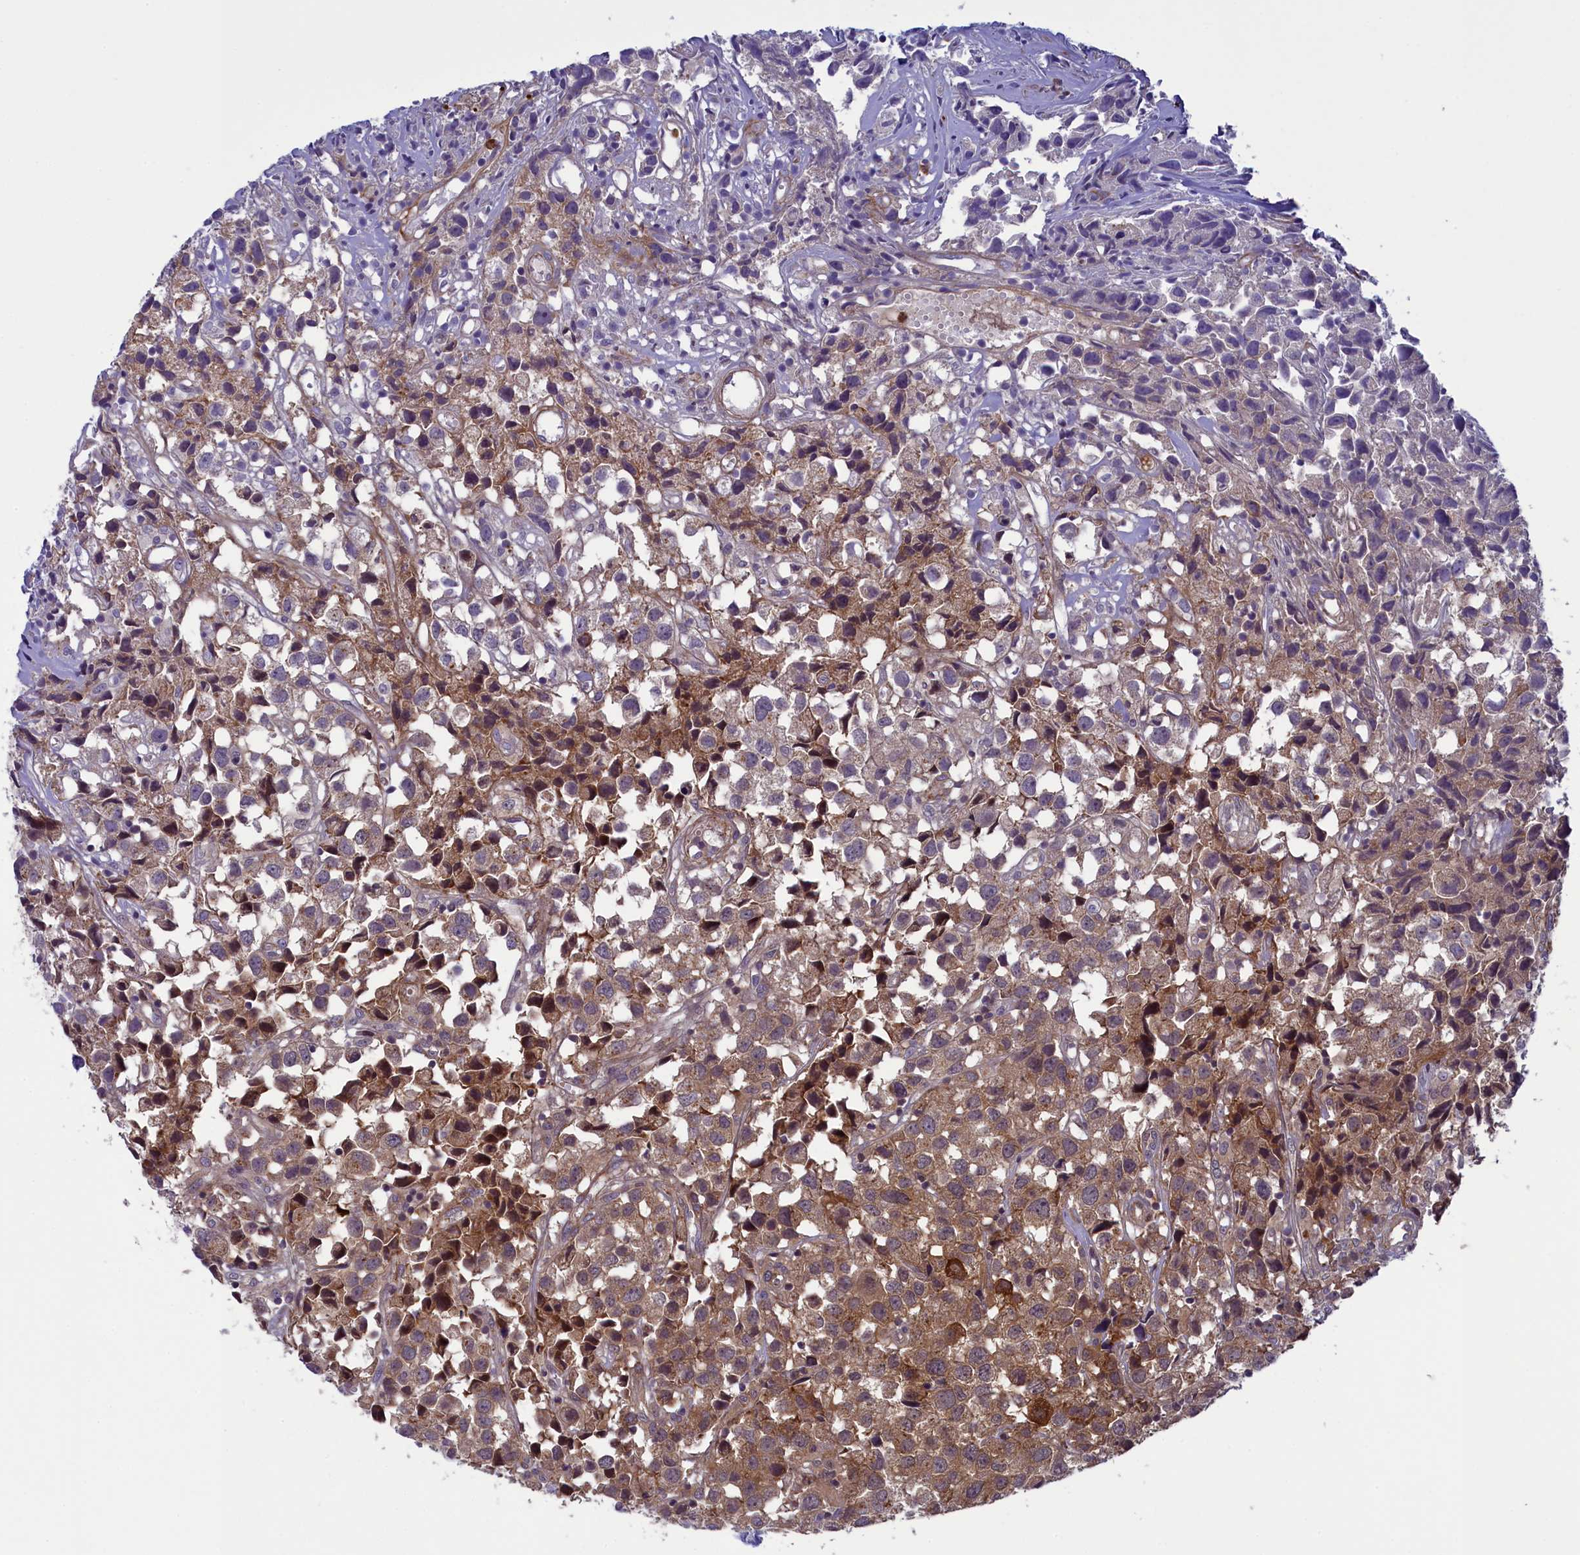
{"staining": {"intensity": "moderate", "quantity": "25%-75%", "location": "cytoplasmic/membranous"}, "tissue": "urothelial cancer", "cell_type": "Tumor cells", "image_type": "cancer", "snomed": [{"axis": "morphology", "description": "Urothelial carcinoma, High grade"}, {"axis": "topography", "description": "Urinary bladder"}], "caption": "Immunohistochemical staining of high-grade urothelial carcinoma demonstrates moderate cytoplasmic/membranous protein positivity in about 25%-75% of tumor cells.", "gene": "LOXL1", "patient": {"sex": "female", "age": 75}}